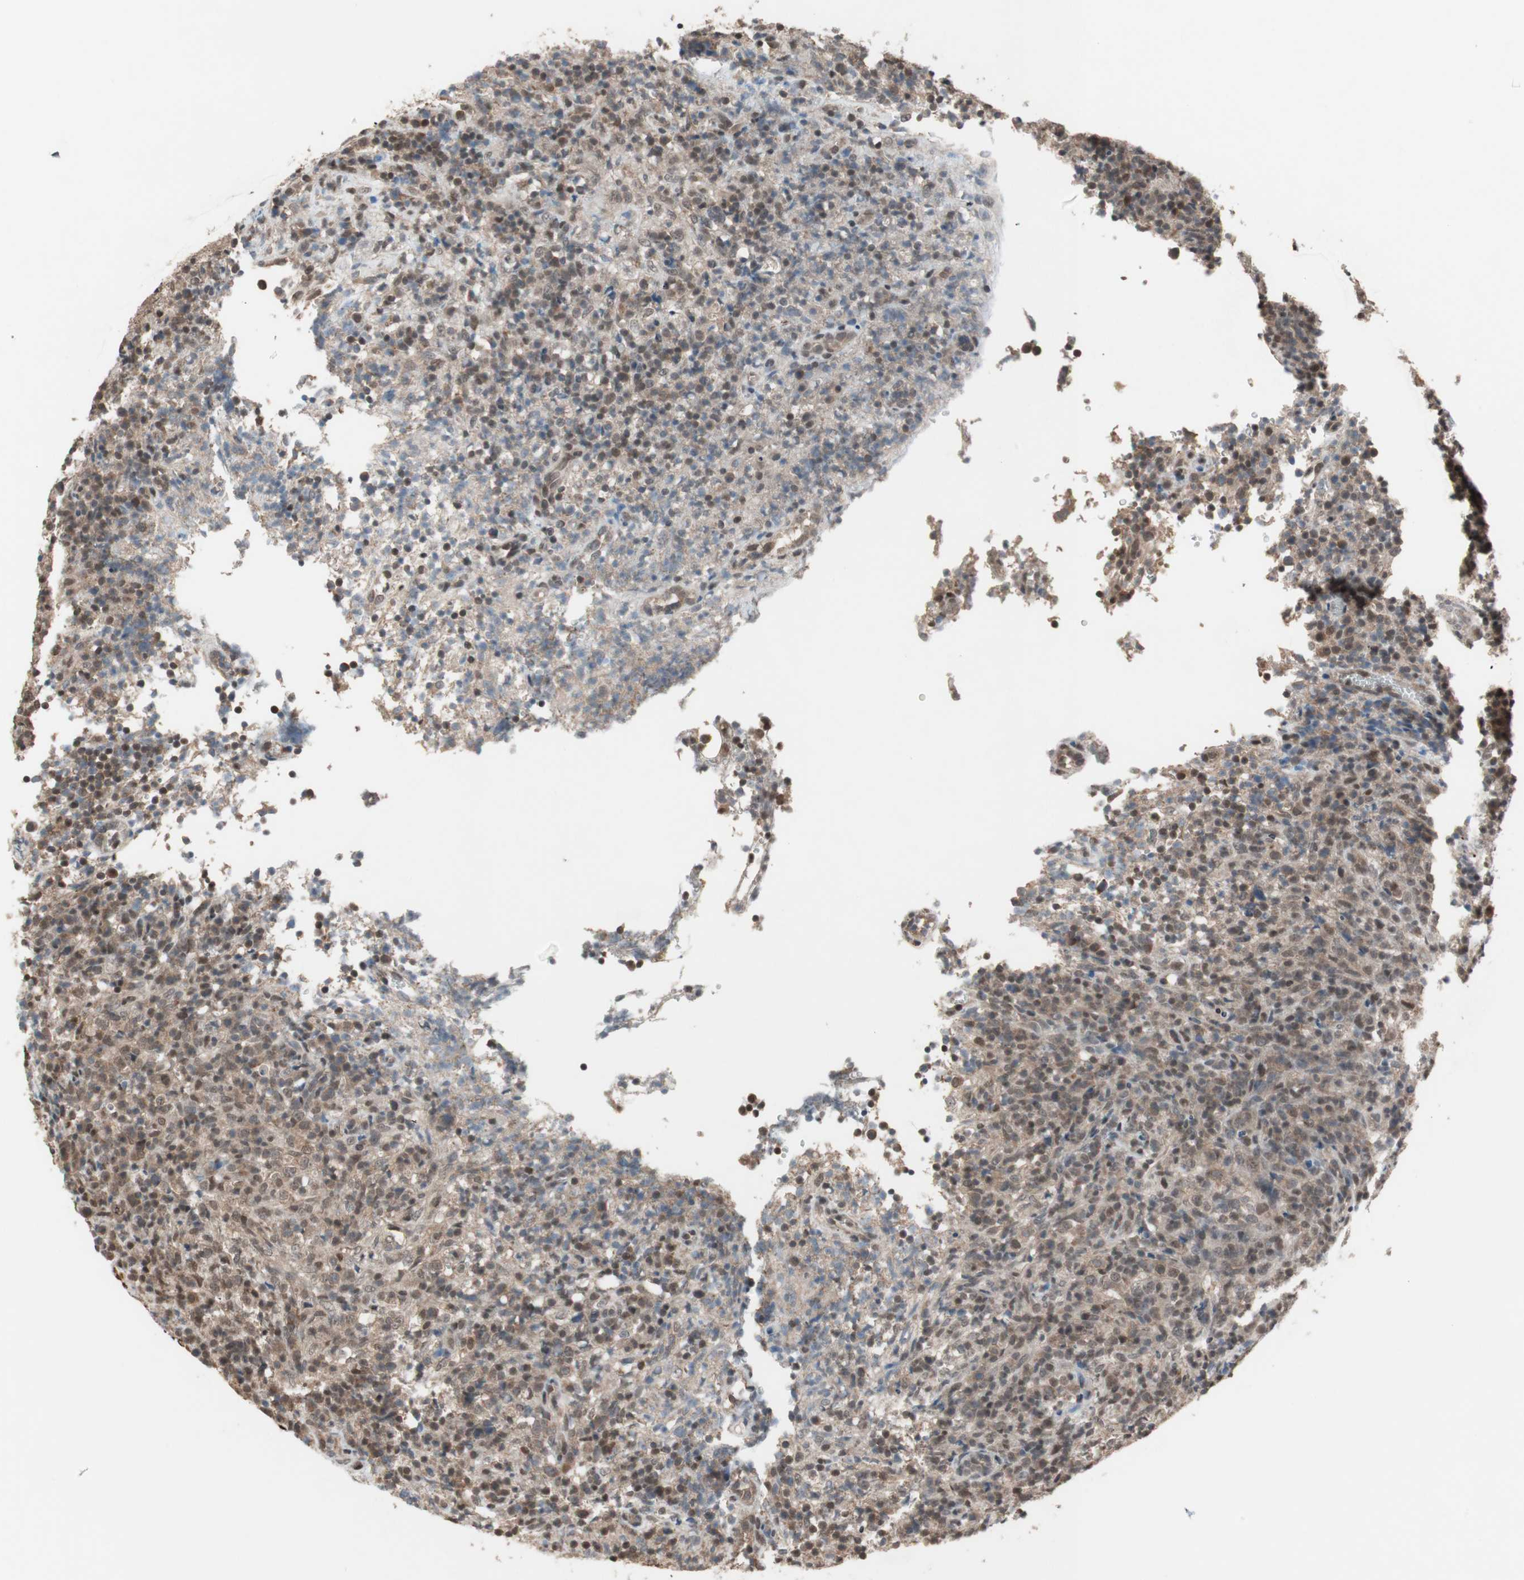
{"staining": {"intensity": "weak", "quantity": "25%-75%", "location": "cytoplasmic/membranous"}, "tissue": "lymphoma", "cell_type": "Tumor cells", "image_type": "cancer", "snomed": [{"axis": "morphology", "description": "Malignant lymphoma, non-Hodgkin's type, High grade"}, {"axis": "topography", "description": "Lymph node"}], "caption": "This photomicrograph exhibits immunohistochemistry staining of lymphoma, with low weak cytoplasmic/membranous positivity in approximately 25%-75% of tumor cells.", "gene": "DRAP1", "patient": {"sex": "female", "age": 76}}